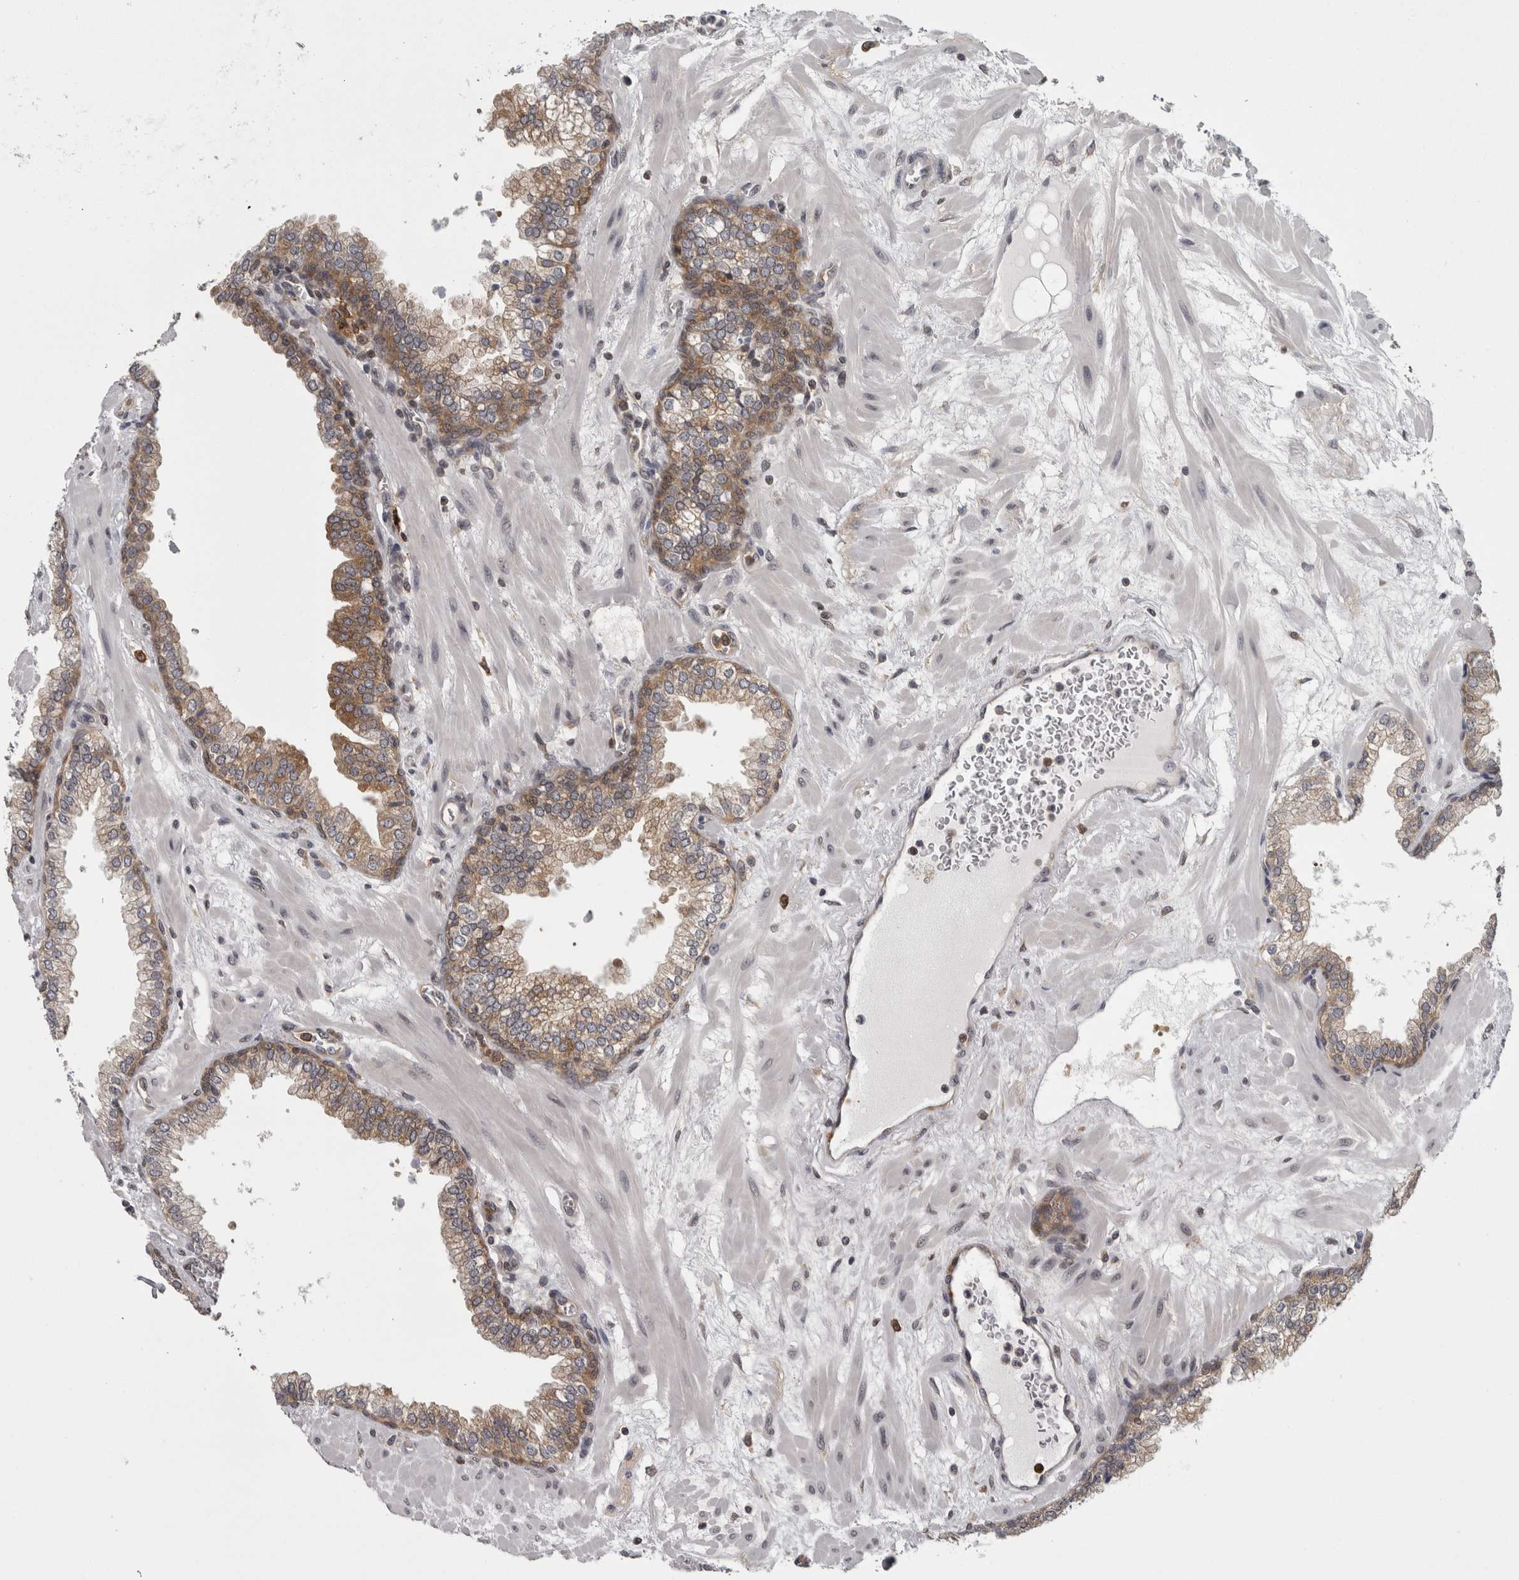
{"staining": {"intensity": "moderate", "quantity": ">75%", "location": "cytoplasmic/membranous"}, "tissue": "prostate", "cell_type": "Glandular cells", "image_type": "normal", "snomed": [{"axis": "morphology", "description": "Normal tissue, NOS"}, {"axis": "morphology", "description": "Urothelial carcinoma, Low grade"}, {"axis": "topography", "description": "Urinary bladder"}, {"axis": "topography", "description": "Prostate"}], "caption": "Prostate stained for a protein (brown) shows moderate cytoplasmic/membranous positive staining in approximately >75% of glandular cells.", "gene": "CACYBP", "patient": {"sex": "male", "age": 60}}